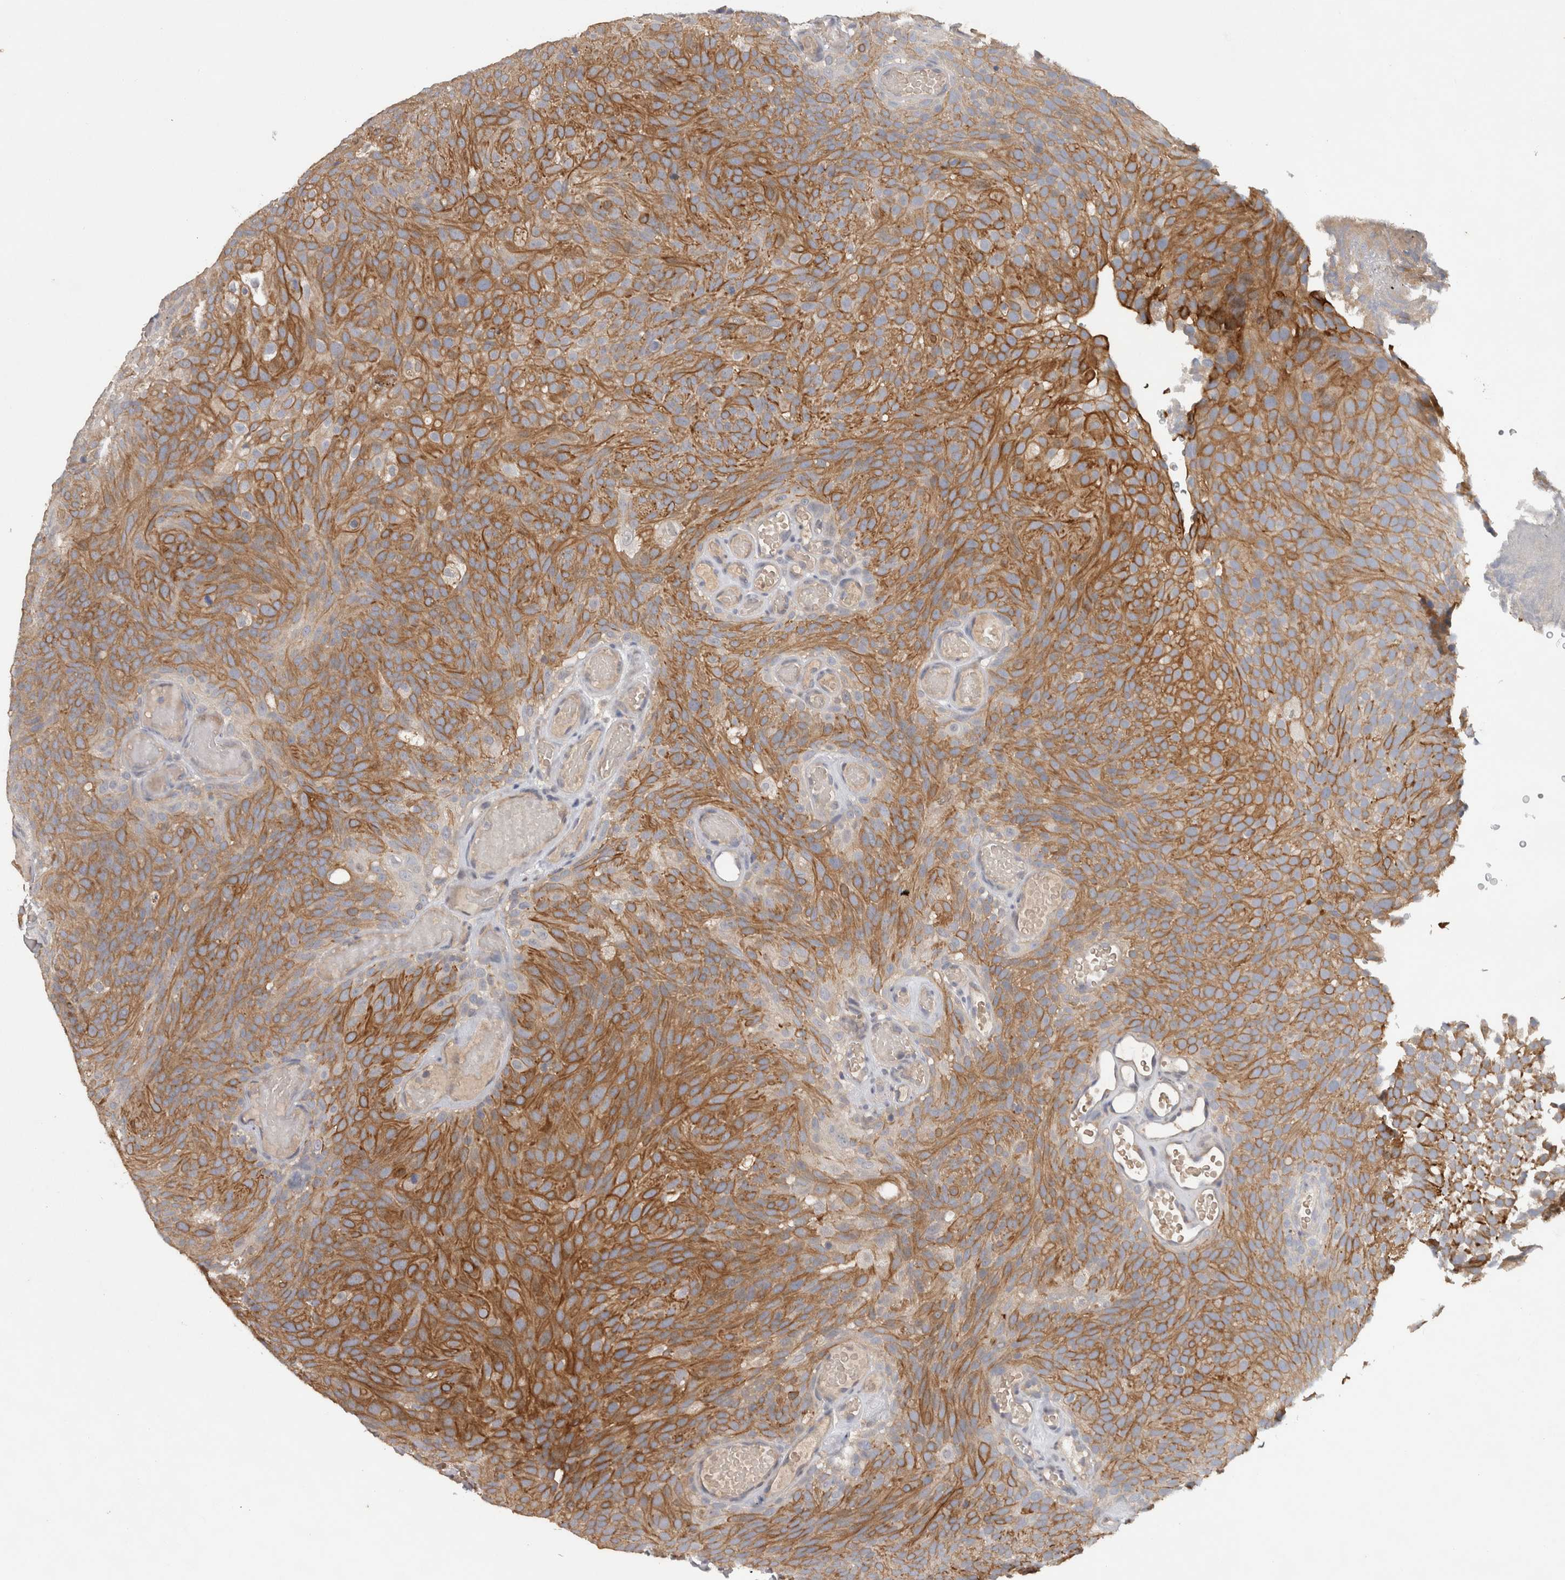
{"staining": {"intensity": "moderate", "quantity": ">75%", "location": "cytoplasmic/membranous"}, "tissue": "urothelial cancer", "cell_type": "Tumor cells", "image_type": "cancer", "snomed": [{"axis": "morphology", "description": "Urothelial carcinoma, Low grade"}, {"axis": "topography", "description": "Urinary bladder"}], "caption": "Immunohistochemistry (IHC) staining of urothelial cancer, which exhibits medium levels of moderate cytoplasmic/membranous positivity in about >75% of tumor cells indicating moderate cytoplasmic/membranous protein staining. The staining was performed using DAB (brown) for protein detection and nuclei were counterstained in hematoxylin (blue).", "gene": "HEXD", "patient": {"sex": "male", "age": 78}}